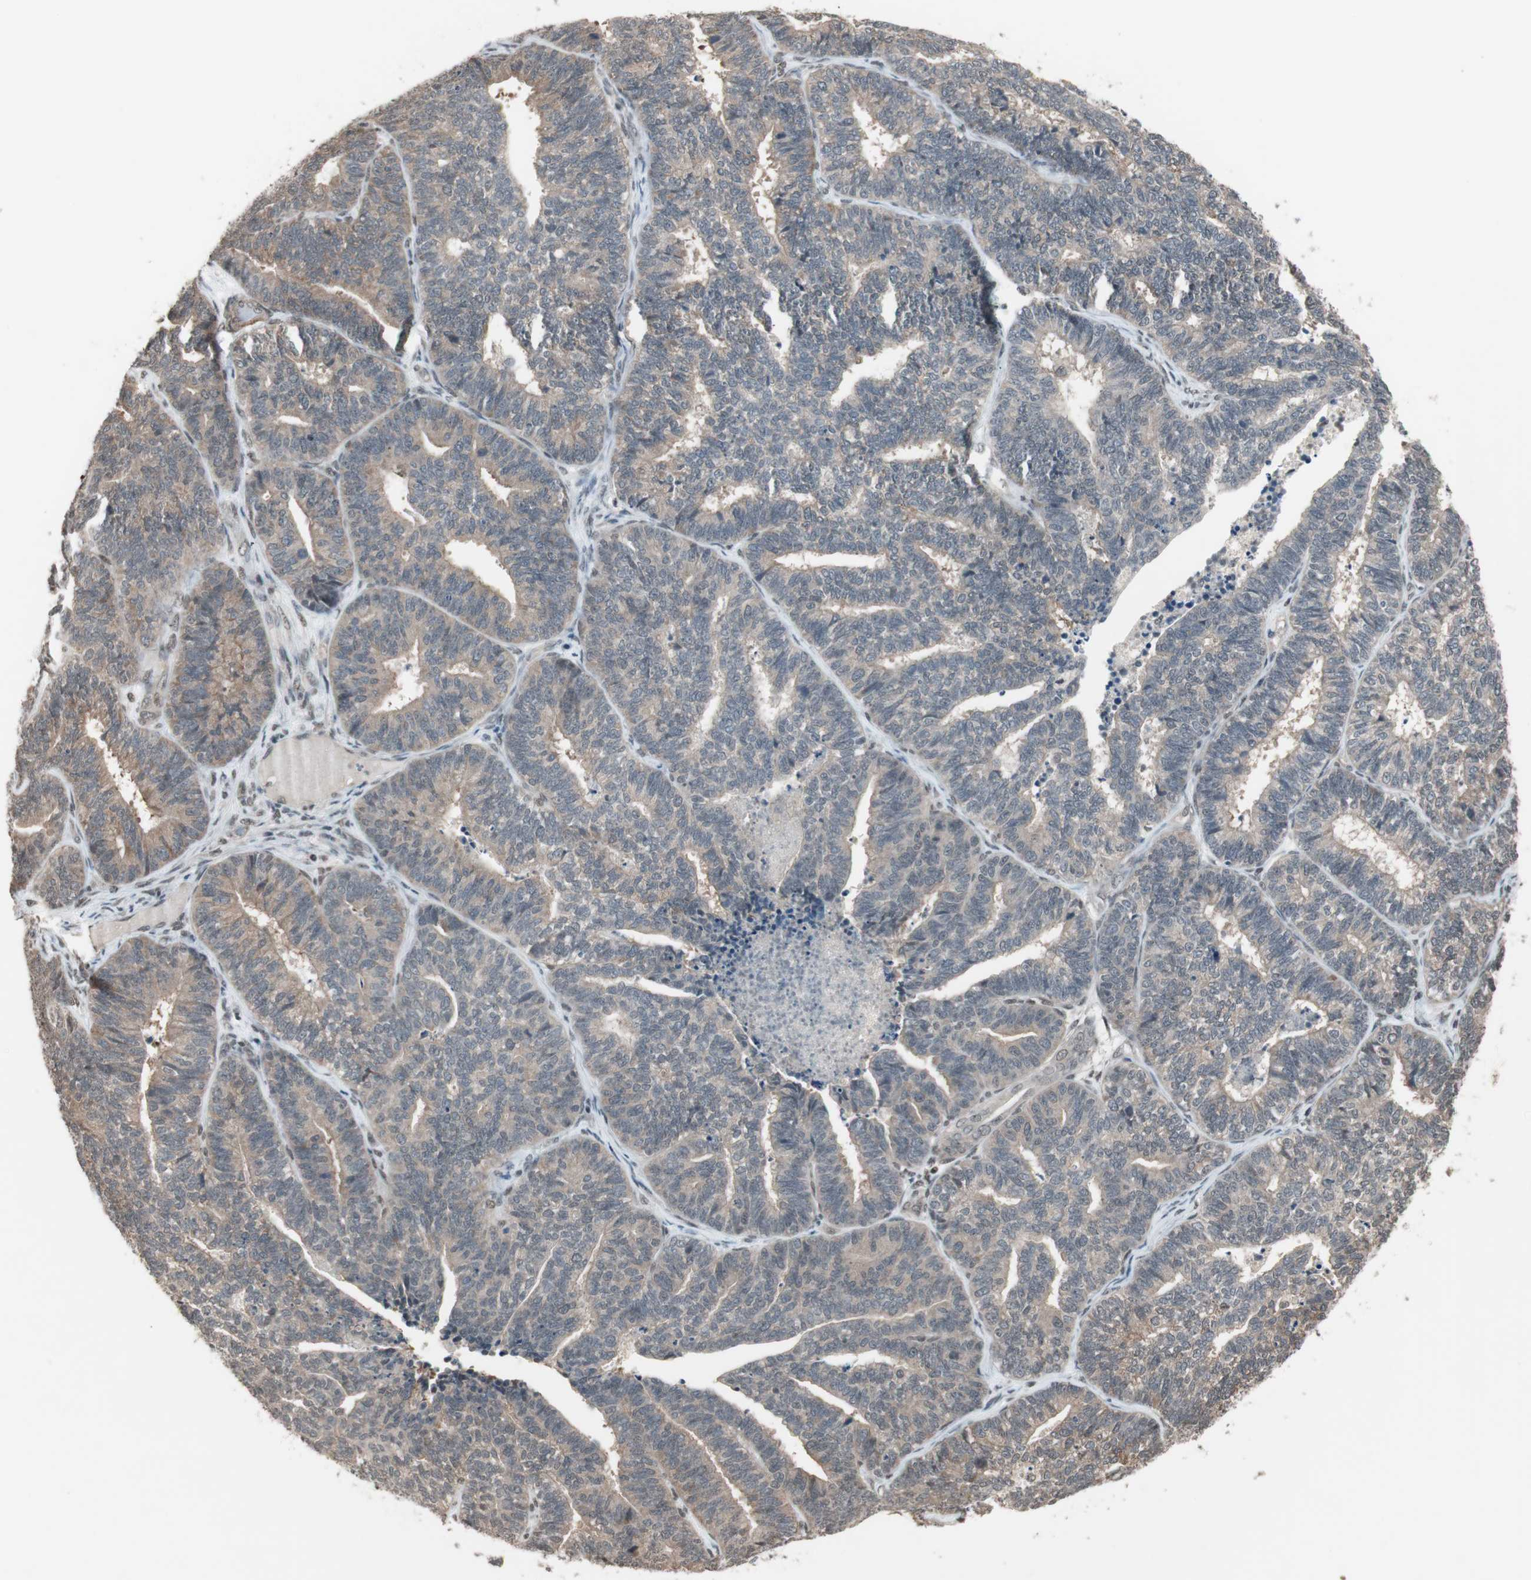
{"staining": {"intensity": "weak", "quantity": "<25%", "location": "cytoplasmic/membranous"}, "tissue": "endometrial cancer", "cell_type": "Tumor cells", "image_type": "cancer", "snomed": [{"axis": "morphology", "description": "Adenocarcinoma, NOS"}, {"axis": "topography", "description": "Endometrium"}], "caption": "The image demonstrates no significant expression in tumor cells of endometrial adenocarcinoma.", "gene": "DRAP1", "patient": {"sex": "female", "age": 70}}